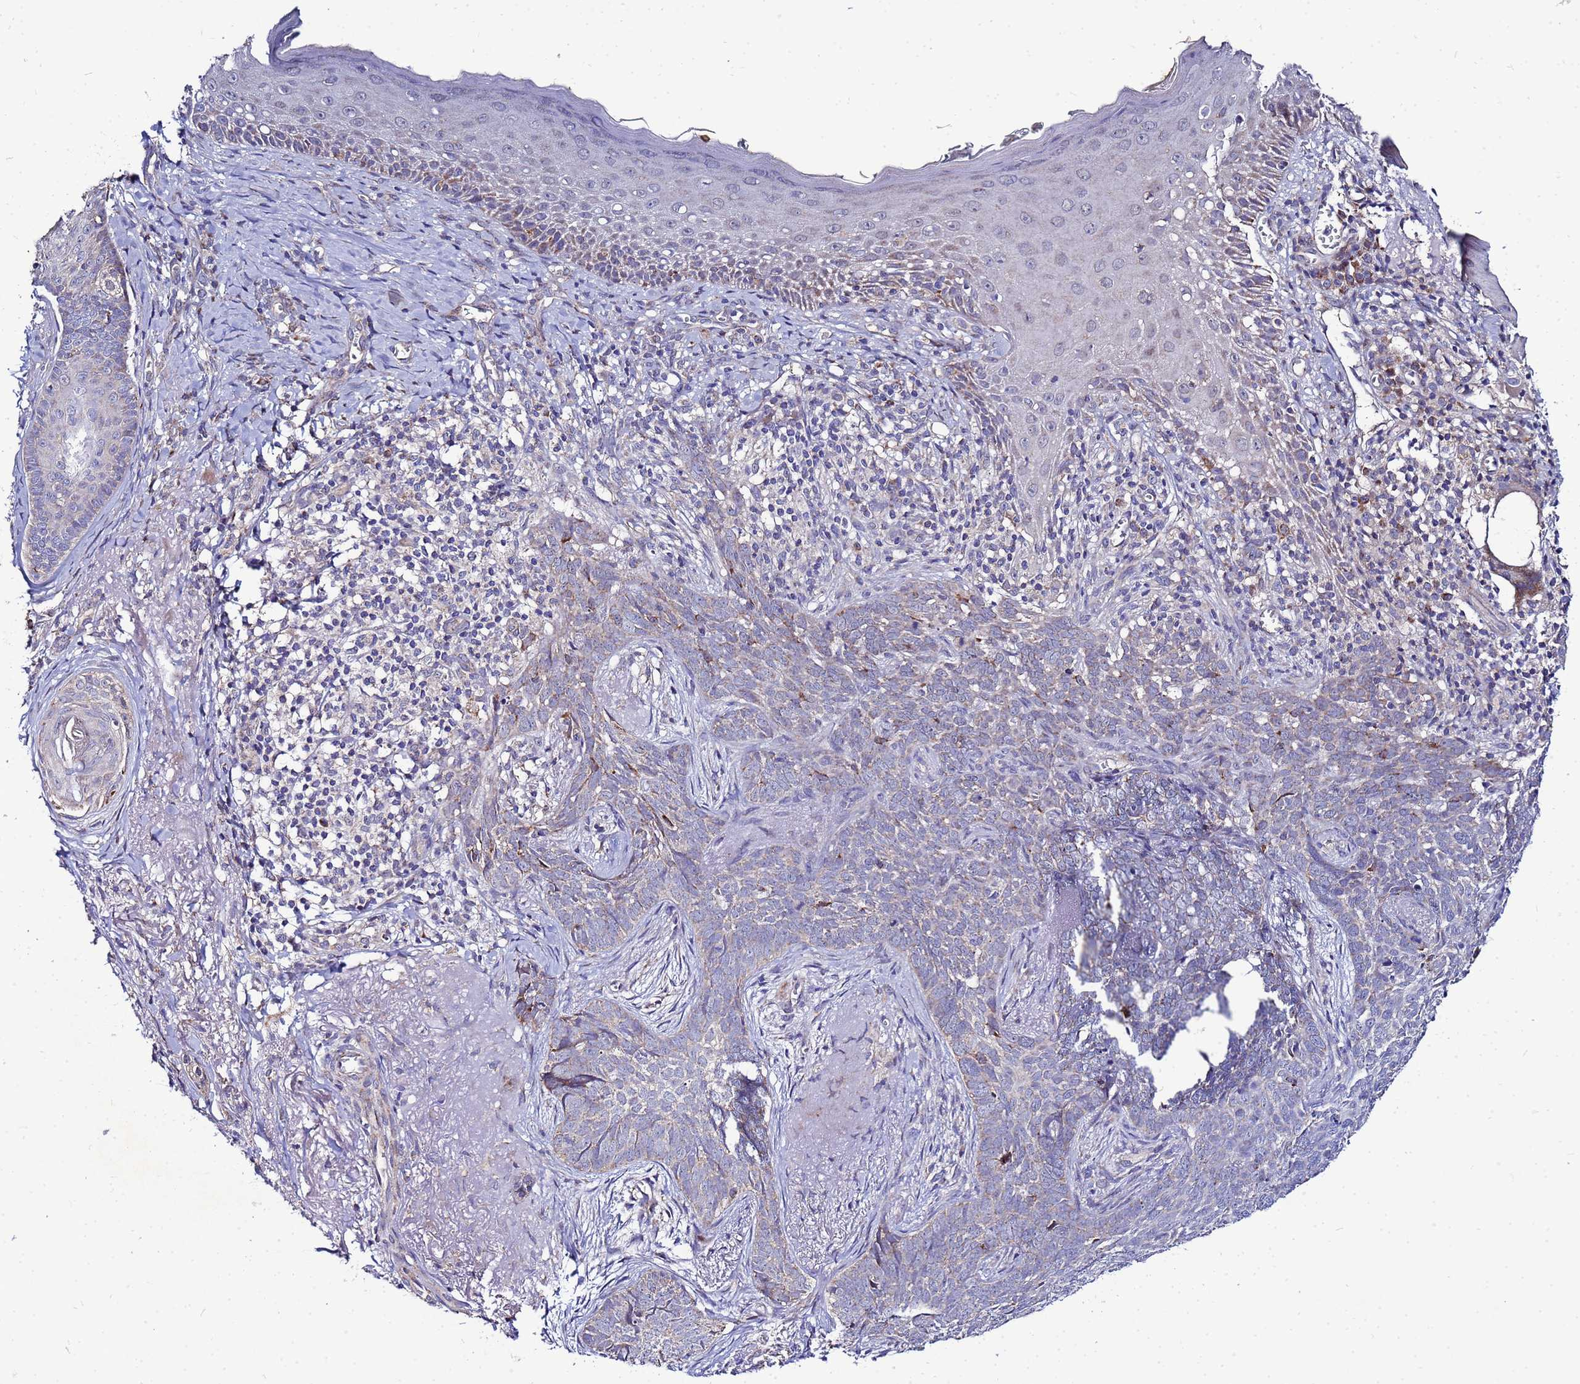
{"staining": {"intensity": "negative", "quantity": "none", "location": "none"}, "tissue": "skin cancer", "cell_type": "Tumor cells", "image_type": "cancer", "snomed": [{"axis": "morphology", "description": "Basal cell carcinoma"}, {"axis": "topography", "description": "Skin"}], "caption": "Skin cancer (basal cell carcinoma) stained for a protein using IHC exhibits no expression tumor cells.", "gene": "FAHD2A", "patient": {"sex": "female", "age": 76}}